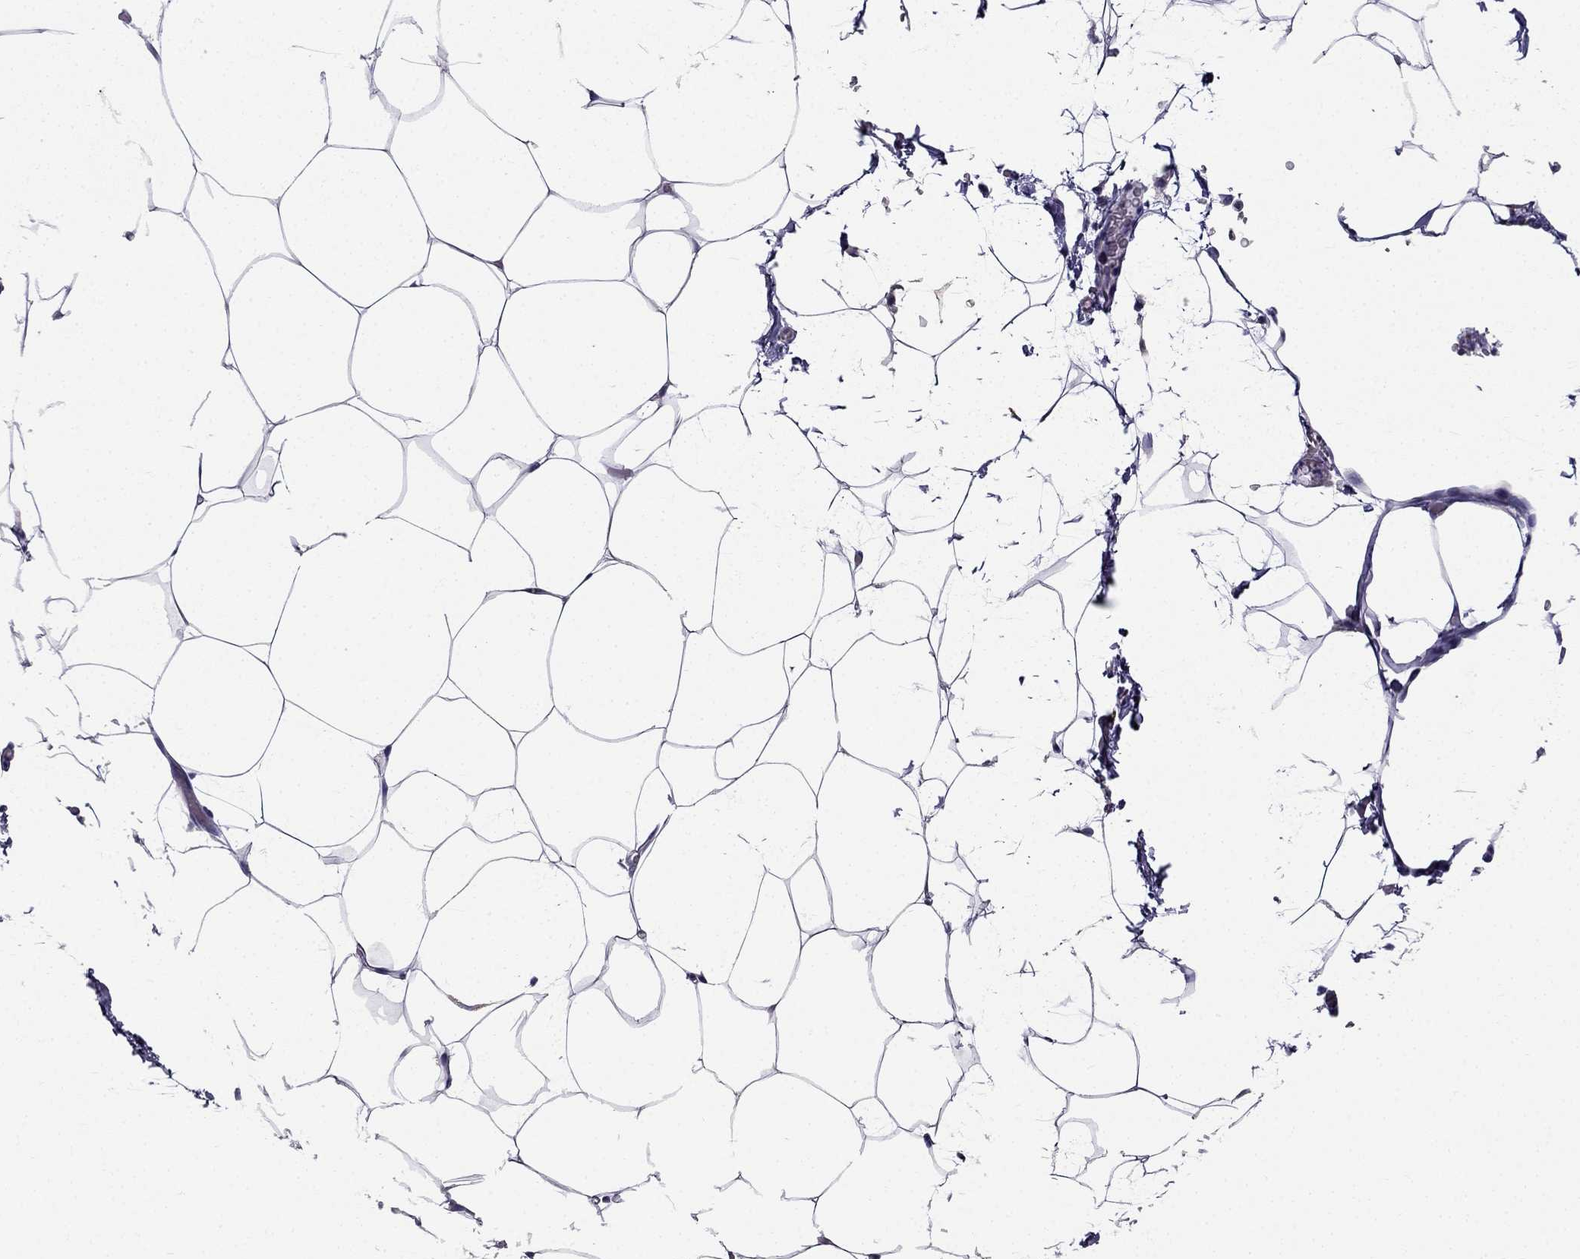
{"staining": {"intensity": "negative", "quantity": "none", "location": "none"}, "tissue": "adipose tissue", "cell_type": "Adipocytes", "image_type": "normal", "snomed": [{"axis": "morphology", "description": "Normal tissue, NOS"}, {"axis": "topography", "description": "Adipose tissue"}], "caption": "An immunohistochemistry micrograph of benign adipose tissue is shown. There is no staining in adipocytes of adipose tissue. The staining was performed using DAB to visualize the protein expression in brown, while the nuclei were stained in blue with hematoxylin (Magnification: 20x).", "gene": "PI16", "patient": {"sex": "male", "age": 57}}